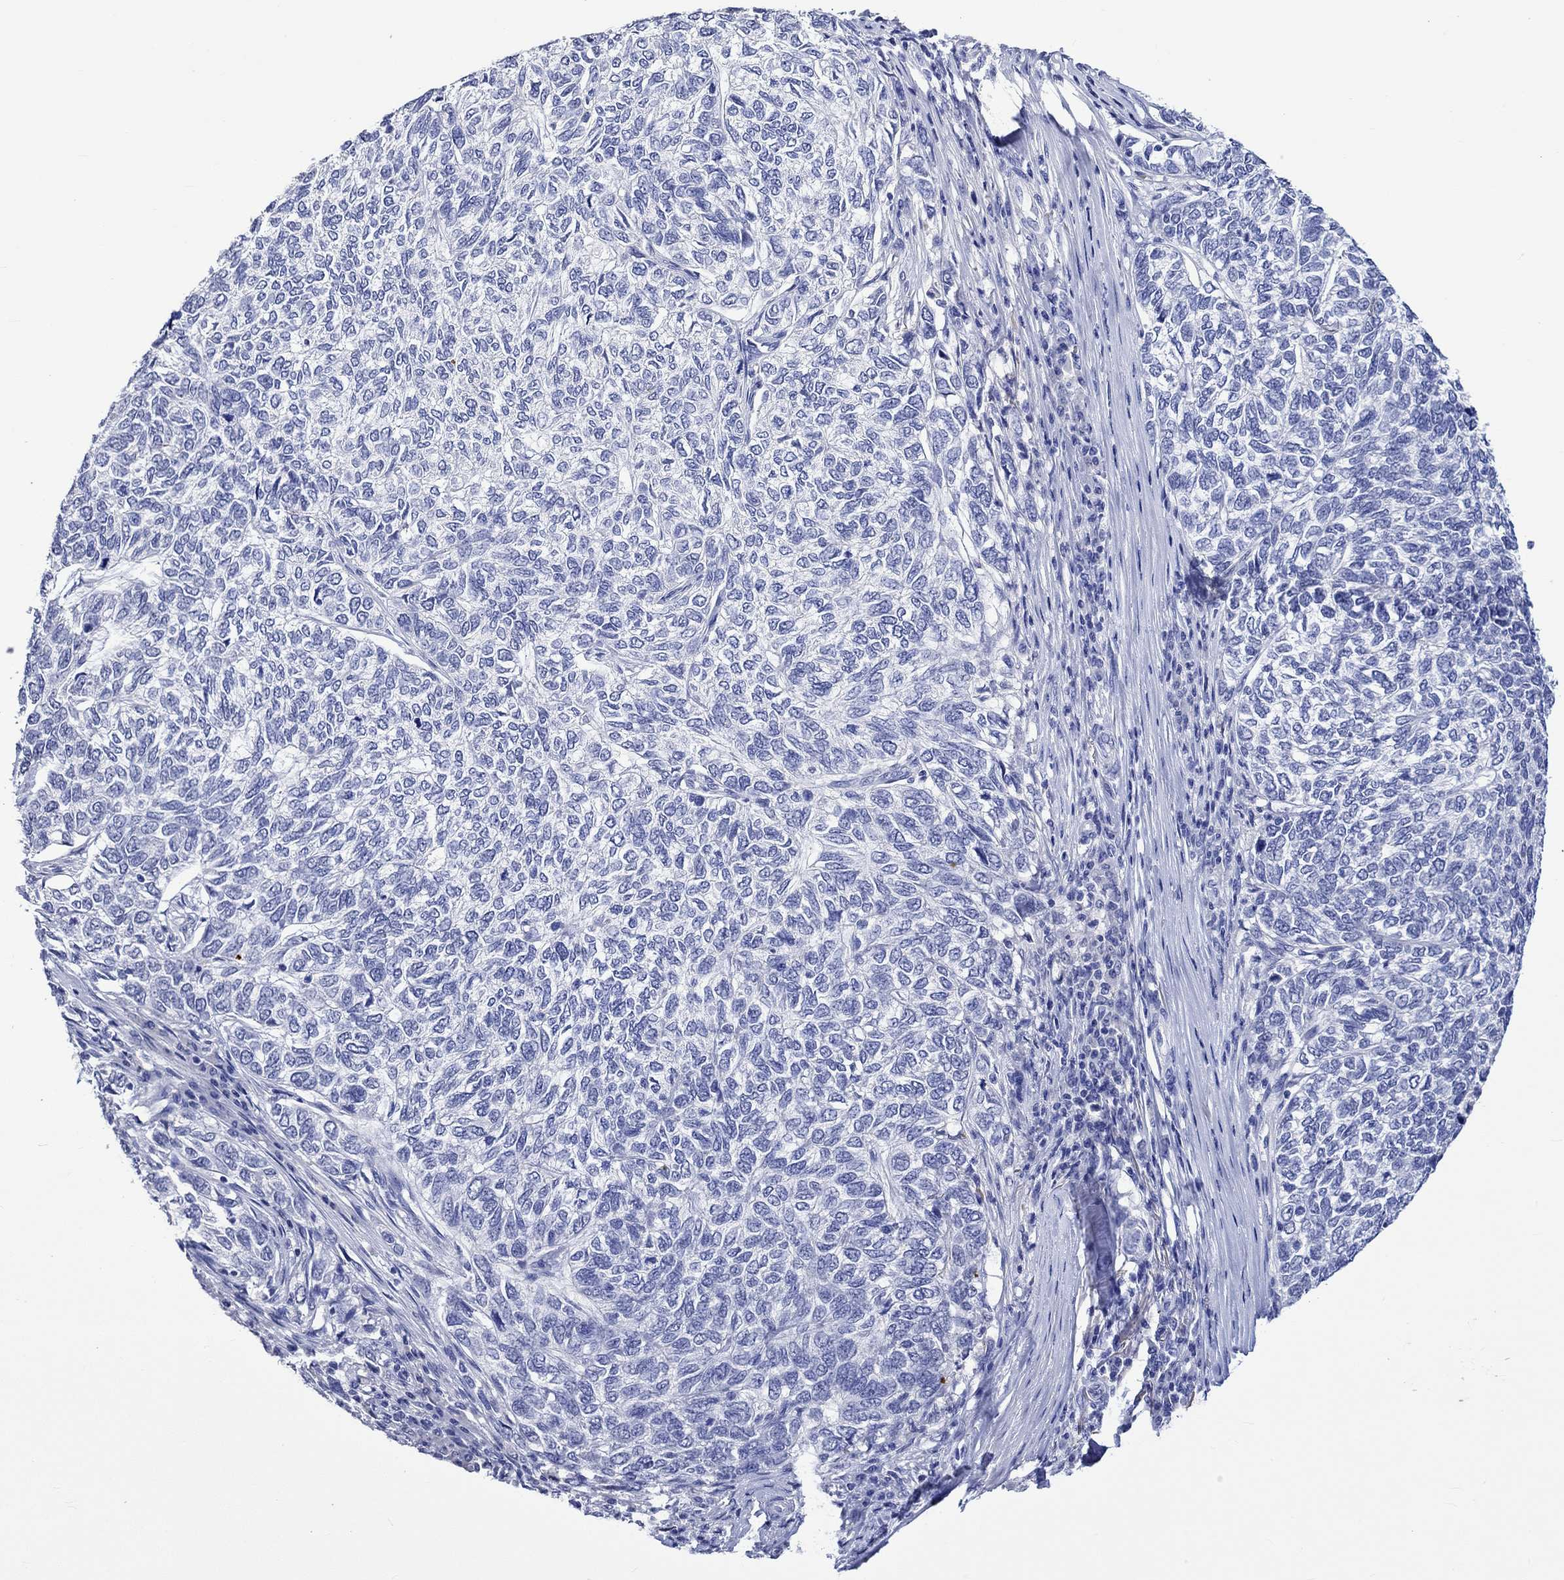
{"staining": {"intensity": "negative", "quantity": "none", "location": "none"}, "tissue": "skin cancer", "cell_type": "Tumor cells", "image_type": "cancer", "snomed": [{"axis": "morphology", "description": "Basal cell carcinoma"}, {"axis": "topography", "description": "Skin"}], "caption": "Tumor cells are negative for protein expression in human skin basal cell carcinoma.", "gene": "KLHL35", "patient": {"sex": "female", "age": 65}}